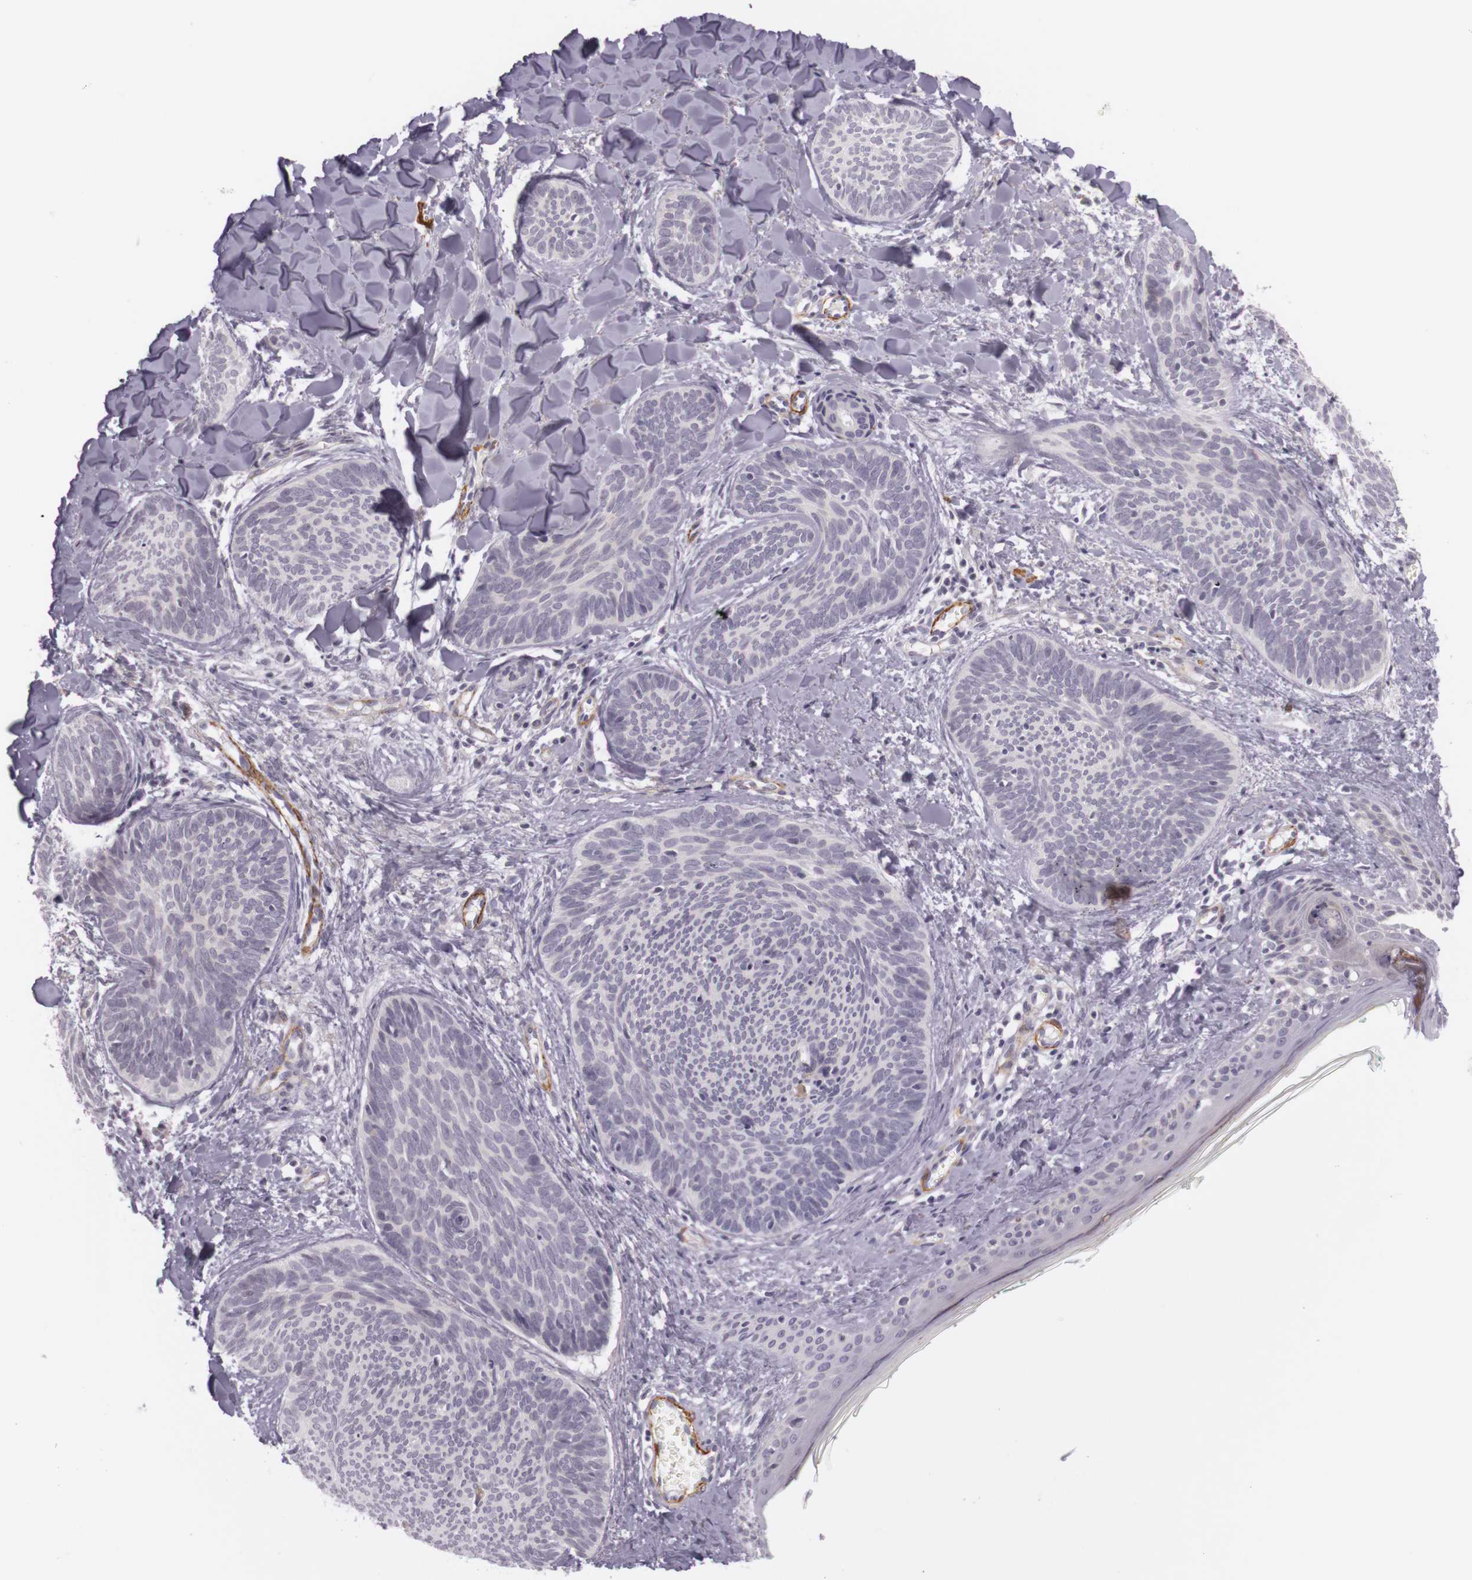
{"staining": {"intensity": "negative", "quantity": "none", "location": "none"}, "tissue": "skin cancer", "cell_type": "Tumor cells", "image_type": "cancer", "snomed": [{"axis": "morphology", "description": "Basal cell carcinoma"}, {"axis": "topography", "description": "Skin"}], "caption": "The histopathology image reveals no significant staining in tumor cells of skin basal cell carcinoma. Nuclei are stained in blue.", "gene": "CNTN2", "patient": {"sex": "female", "age": 81}}